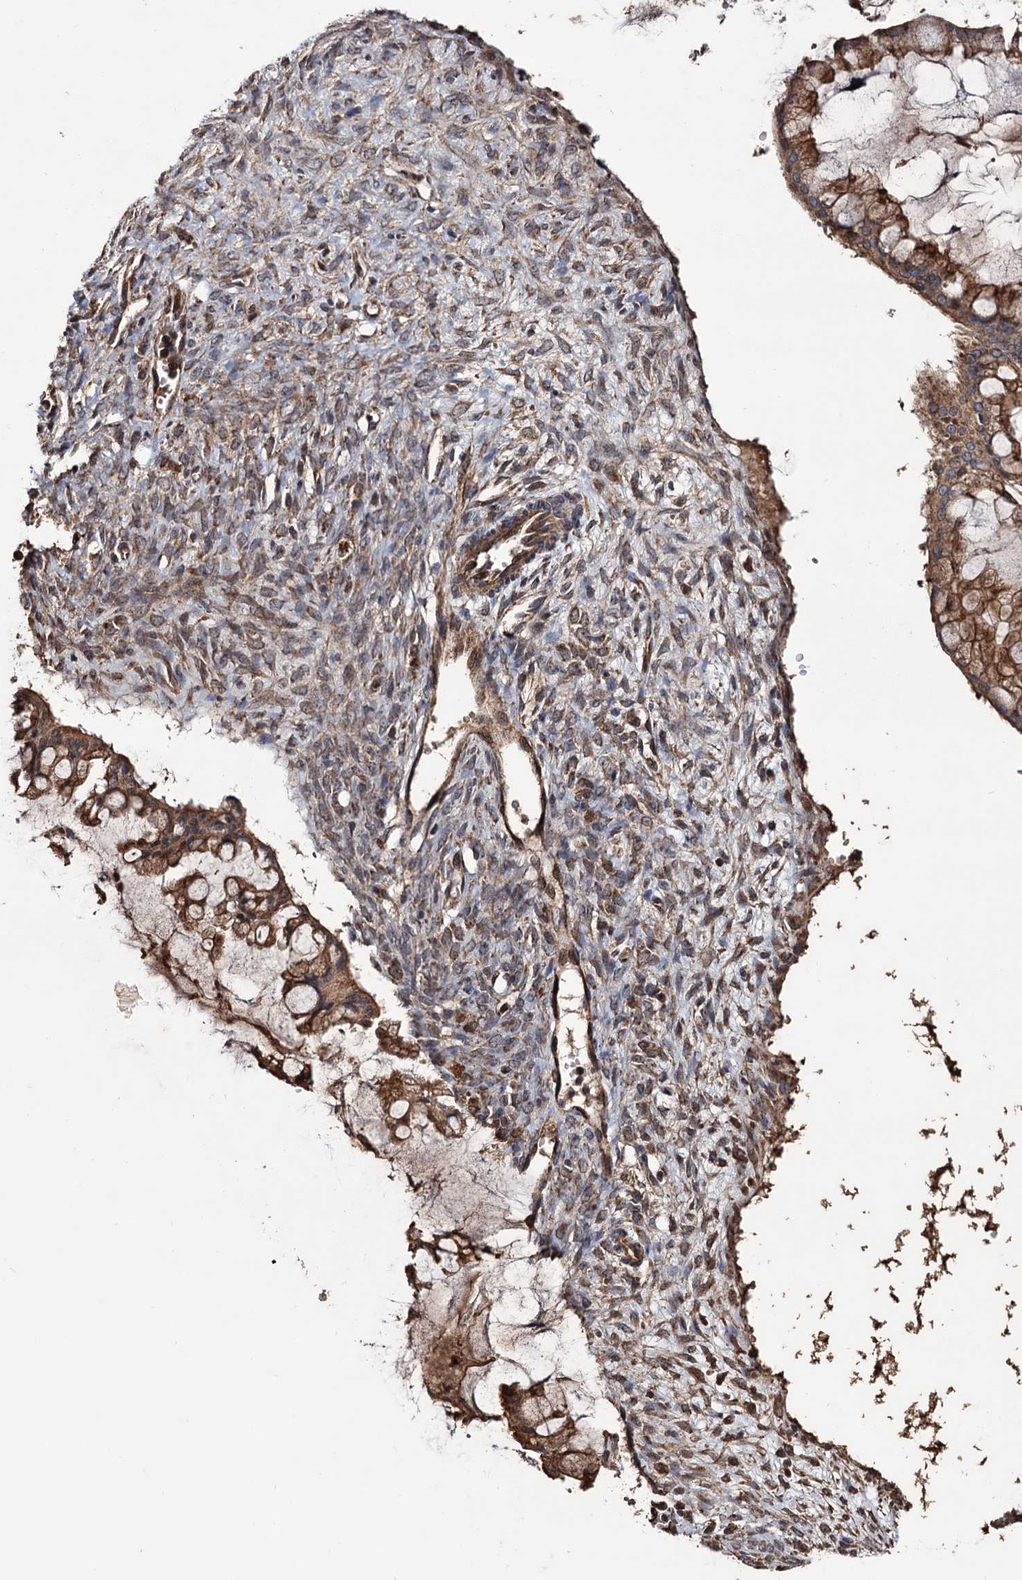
{"staining": {"intensity": "strong", "quantity": ">75%", "location": "cytoplasmic/membranous"}, "tissue": "ovarian cancer", "cell_type": "Tumor cells", "image_type": "cancer", "snomed": [{"axis": "morphology", "description": "Cystadenocarcinoma, mucinous, NOS"}, {"axis": "topography", "description": "Ovary"}], "caption": "Tumor cells reveal strong cytoplasmic/membranous expression in about >75% of cells in ovarian mucinous cystadenocarcinoma.", "gene": "MRPL42", "patient": {"sex": "female", "age": 73}}